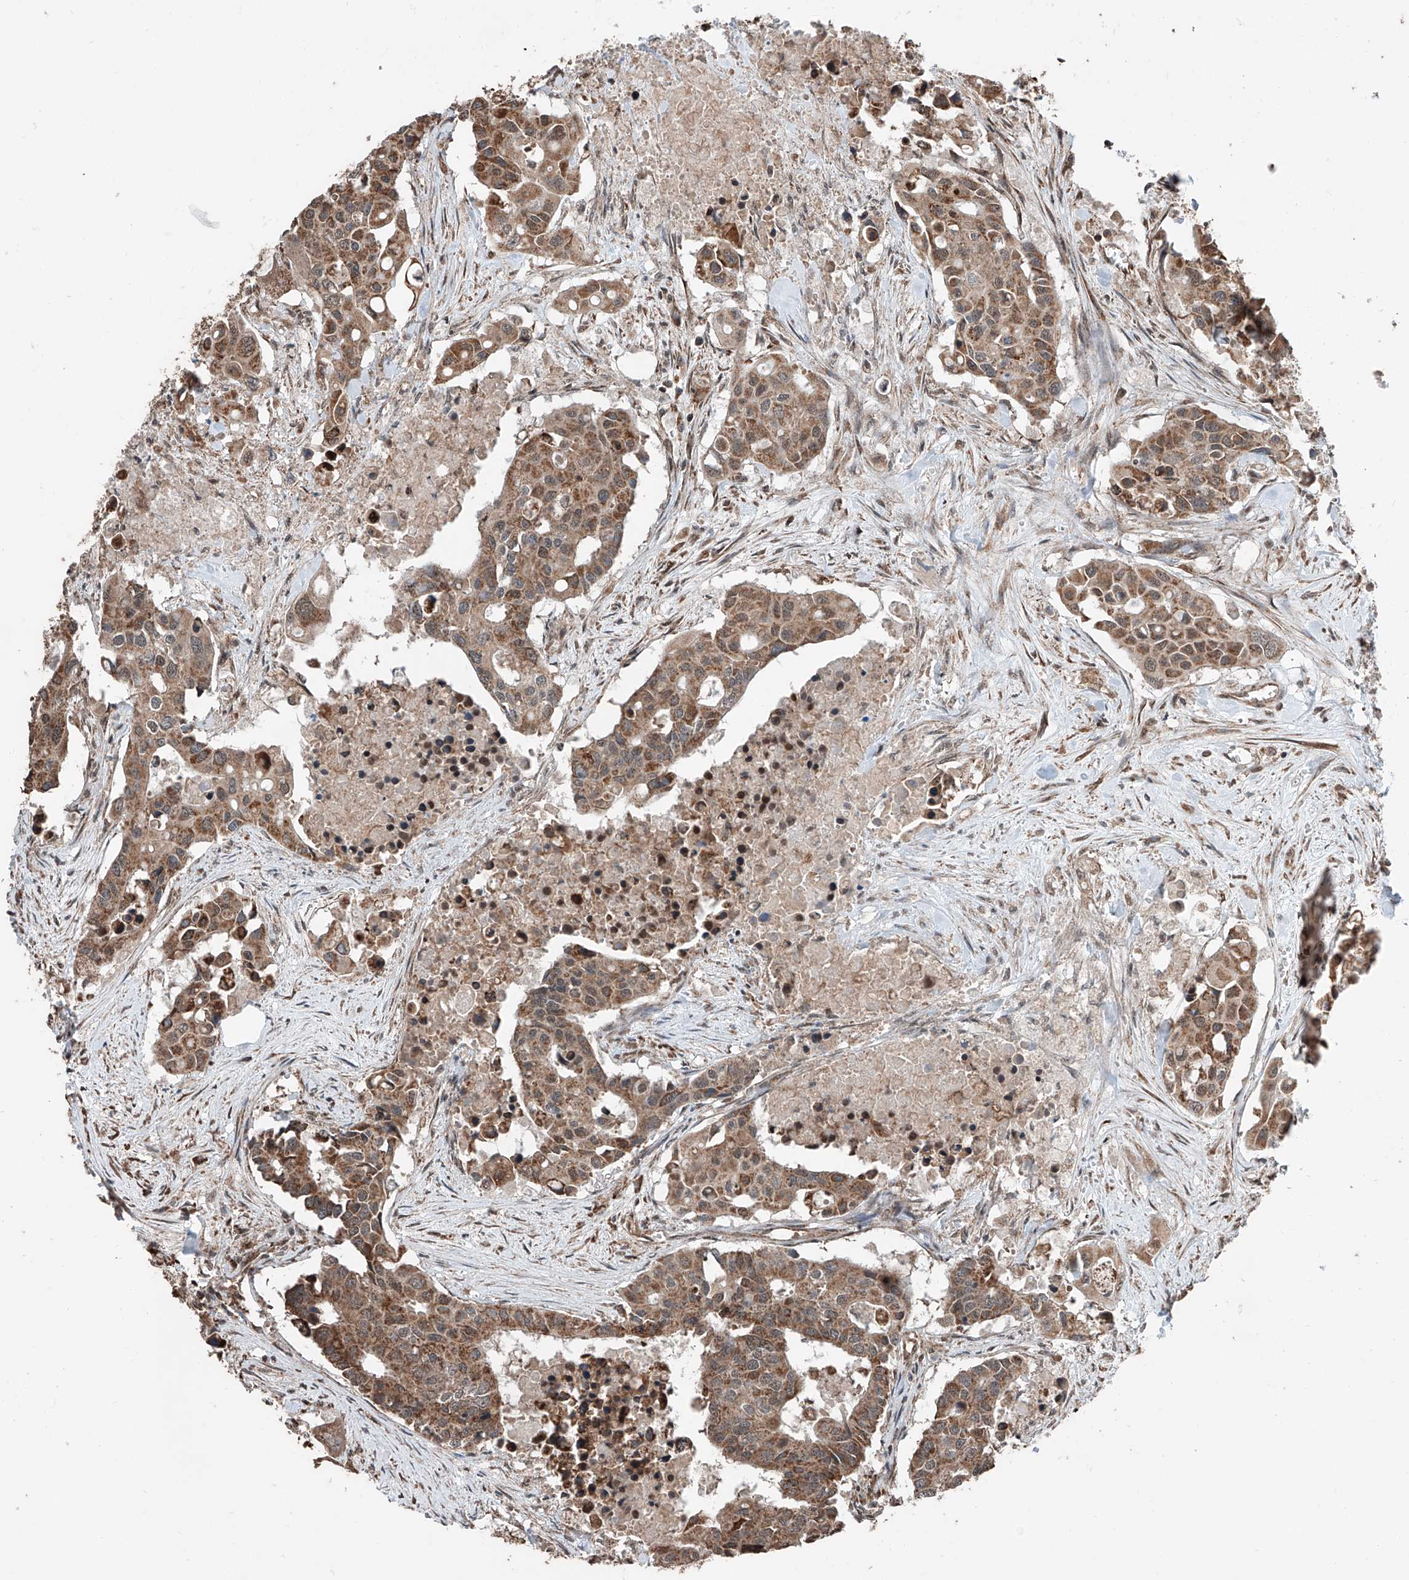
{"staining": {"intensity": "moderate", "quantity": ">75%", "location": "cytoplasmic/membranous"}, "tissue": "colorectal cancer", "cell_type": "Tumor cells", "image_type": "cancer", "snomed": [{"axis": "morphology", "description": "Adenocarcinoma, NOS"}, {"axis": "topography", "description": "Colon"}], "caption": "Colorectal adenocarcinoma stained with immunohistochemistry reveals moderate cytoplasmic/membranous expression in approximately >75% of tumor cells.", "gene": "ZNF445", "patient": {"sex": "male", "age": 77}}